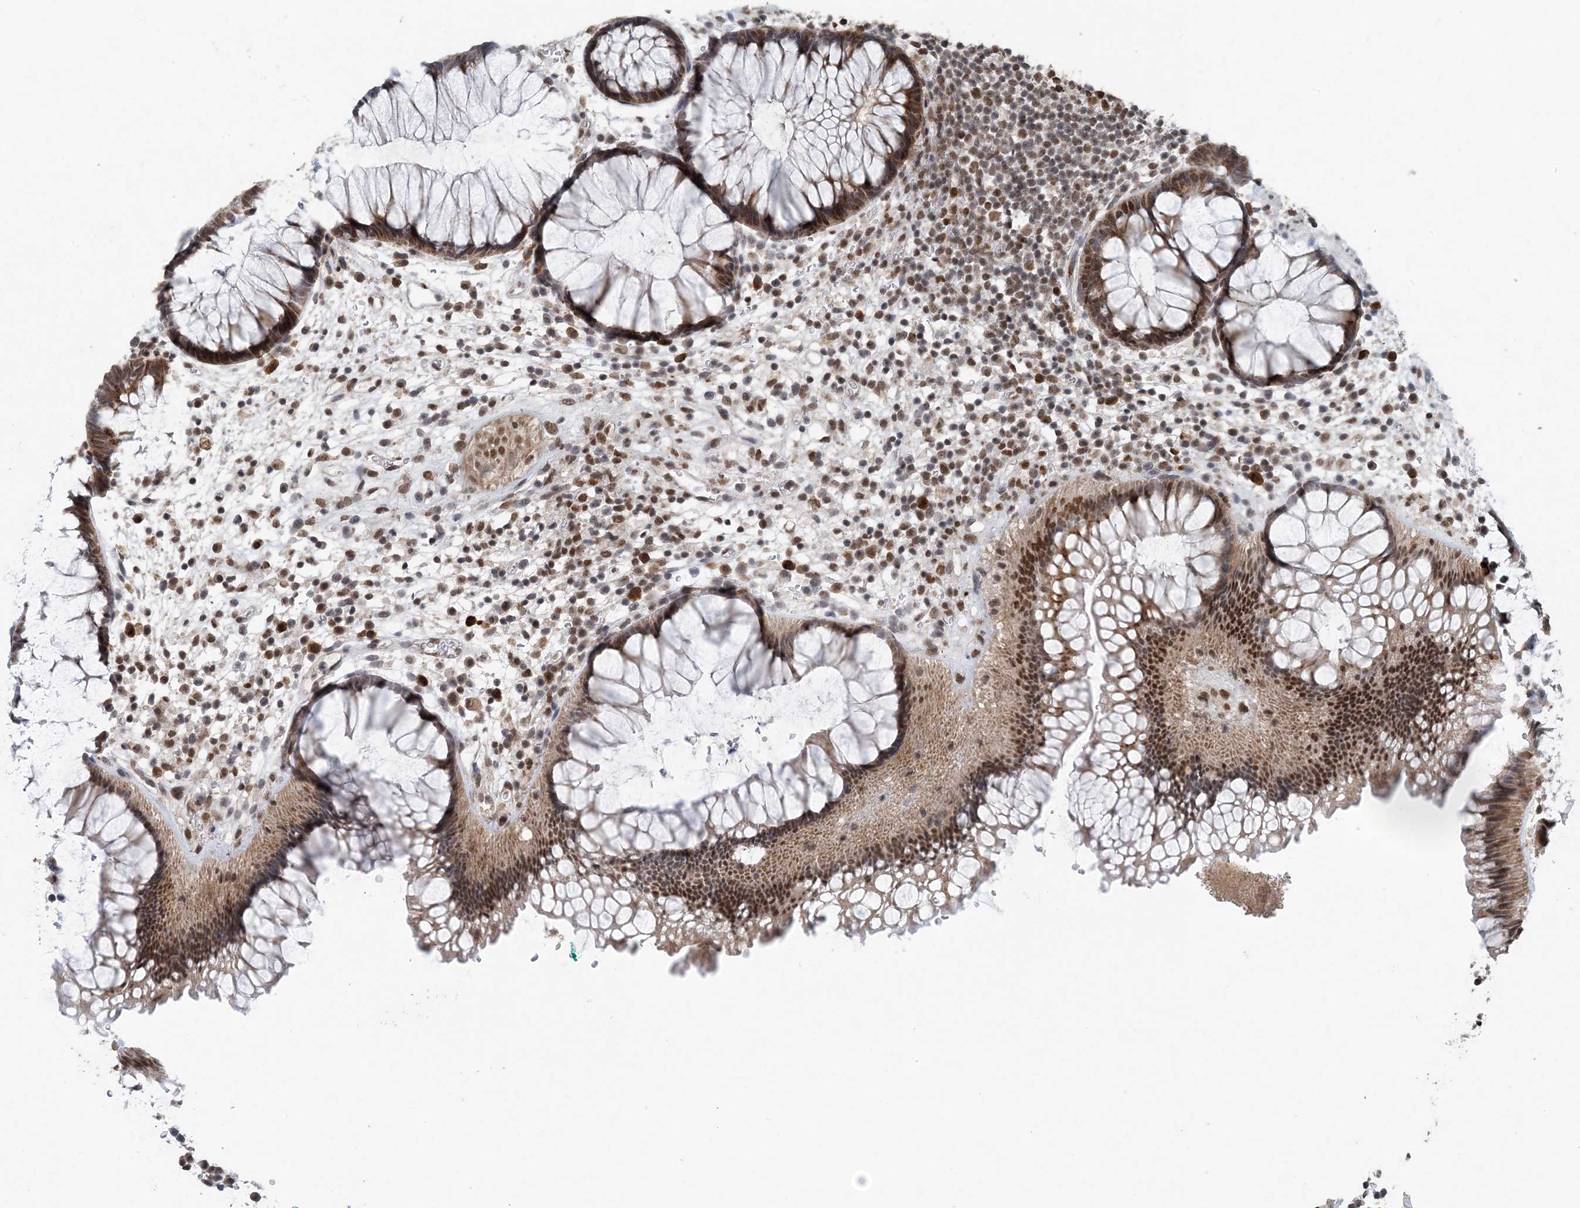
{"staining": {"intensity": "strong", "quantity": ">75%", "location": "cytoplasmic/membranous,nuclear"}, "tissue": "rectum", "cell_type": "Glandular cells", "image_type": "normal", "snomed": [{"axis": "morphology", "description": "Normal tissue, NOS"}, {"axis": "topography", "description": "Rectum"}], "caption": "Immunohistochemical staining of normal human rectum exhibits strong cytoplasmic/membranous,nuclear protein positivity in about >75% of glandular cells.", "gene": "MBD2", "patient": {"sex": "male", "age": 51}}